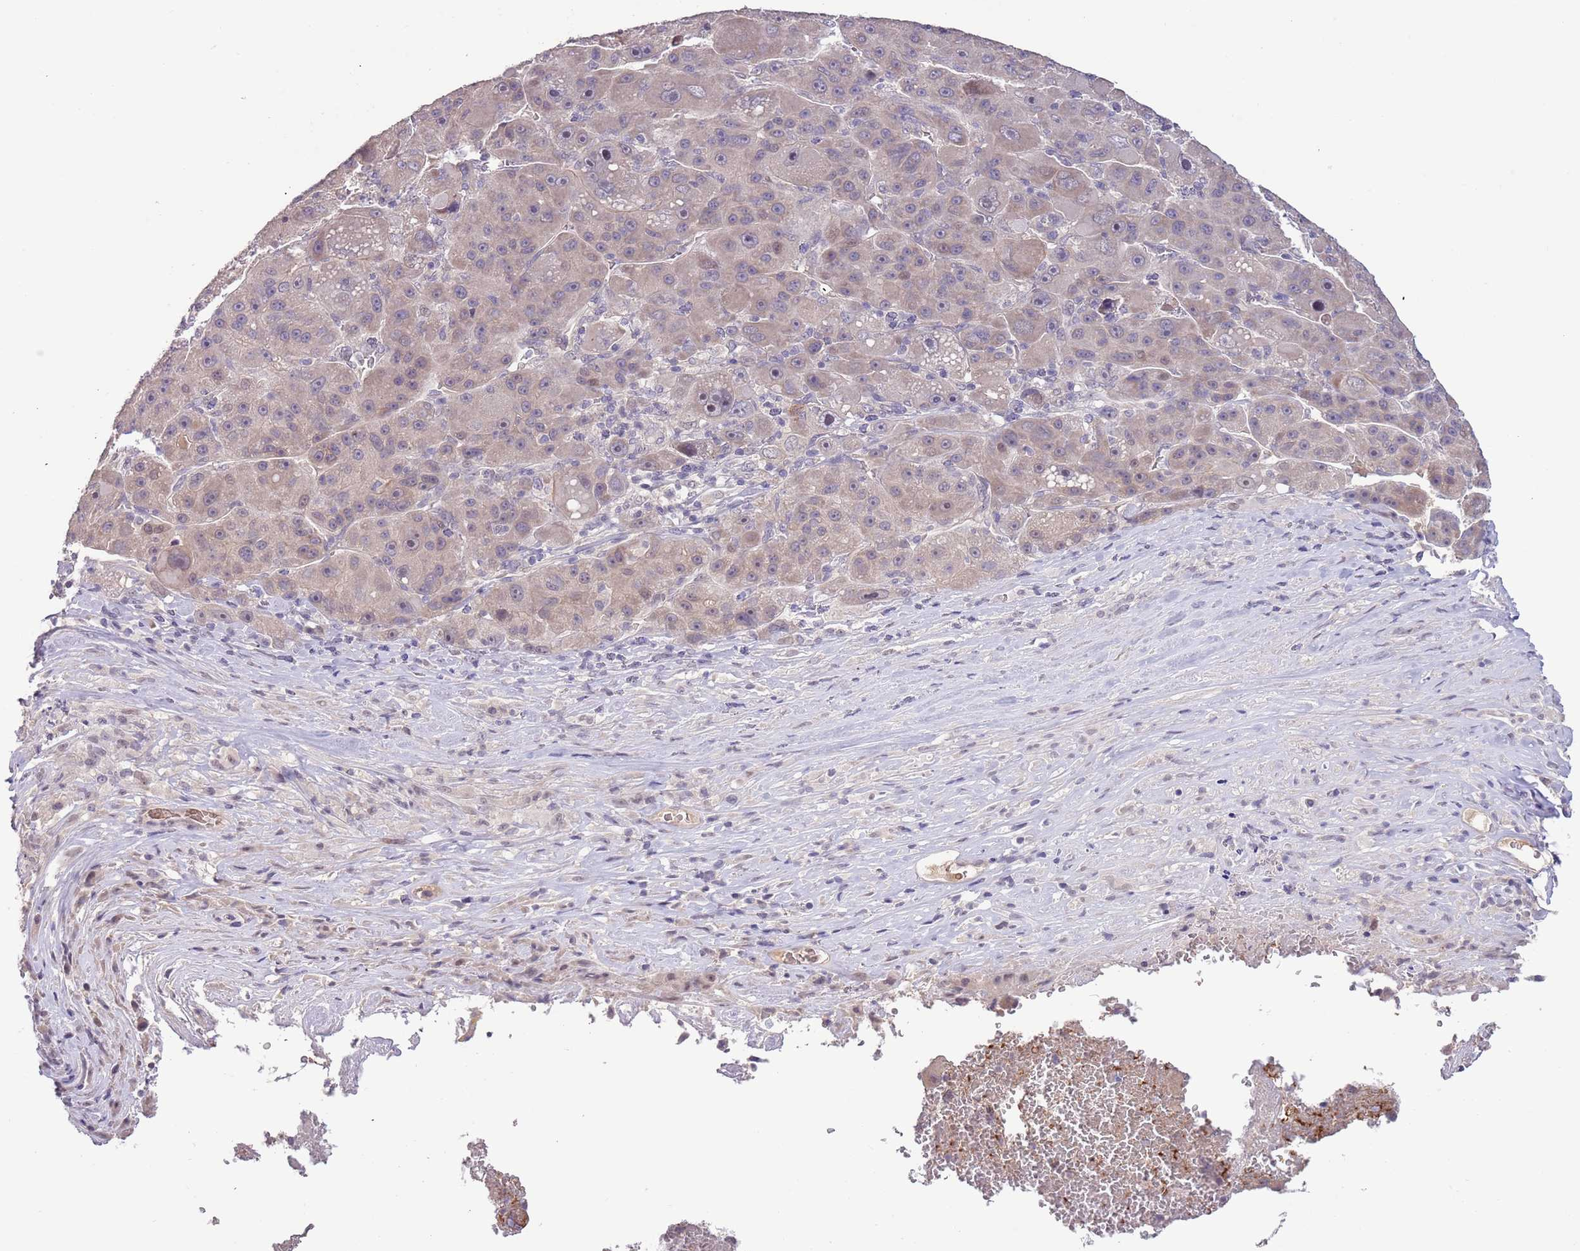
{"staining": {"intensity": "weak", "quantity": "<25%", "location": "cytoplasmic/membranous"}, "tissue": "liver cancer", "cell_type": "Tumor cells", "image_type": "cancer", "snomed": [{"axis": "morphology", "description": "Carcinoma, Hepatocellular, NOS"}, {"axis": "topography", "description": "Liver"}], "caption": "Tumor cells show no significant expression in liver hepatocellular carcinoma.", "gene": "SHROOM3", "patient": {"sex": "male", "age": 76}}